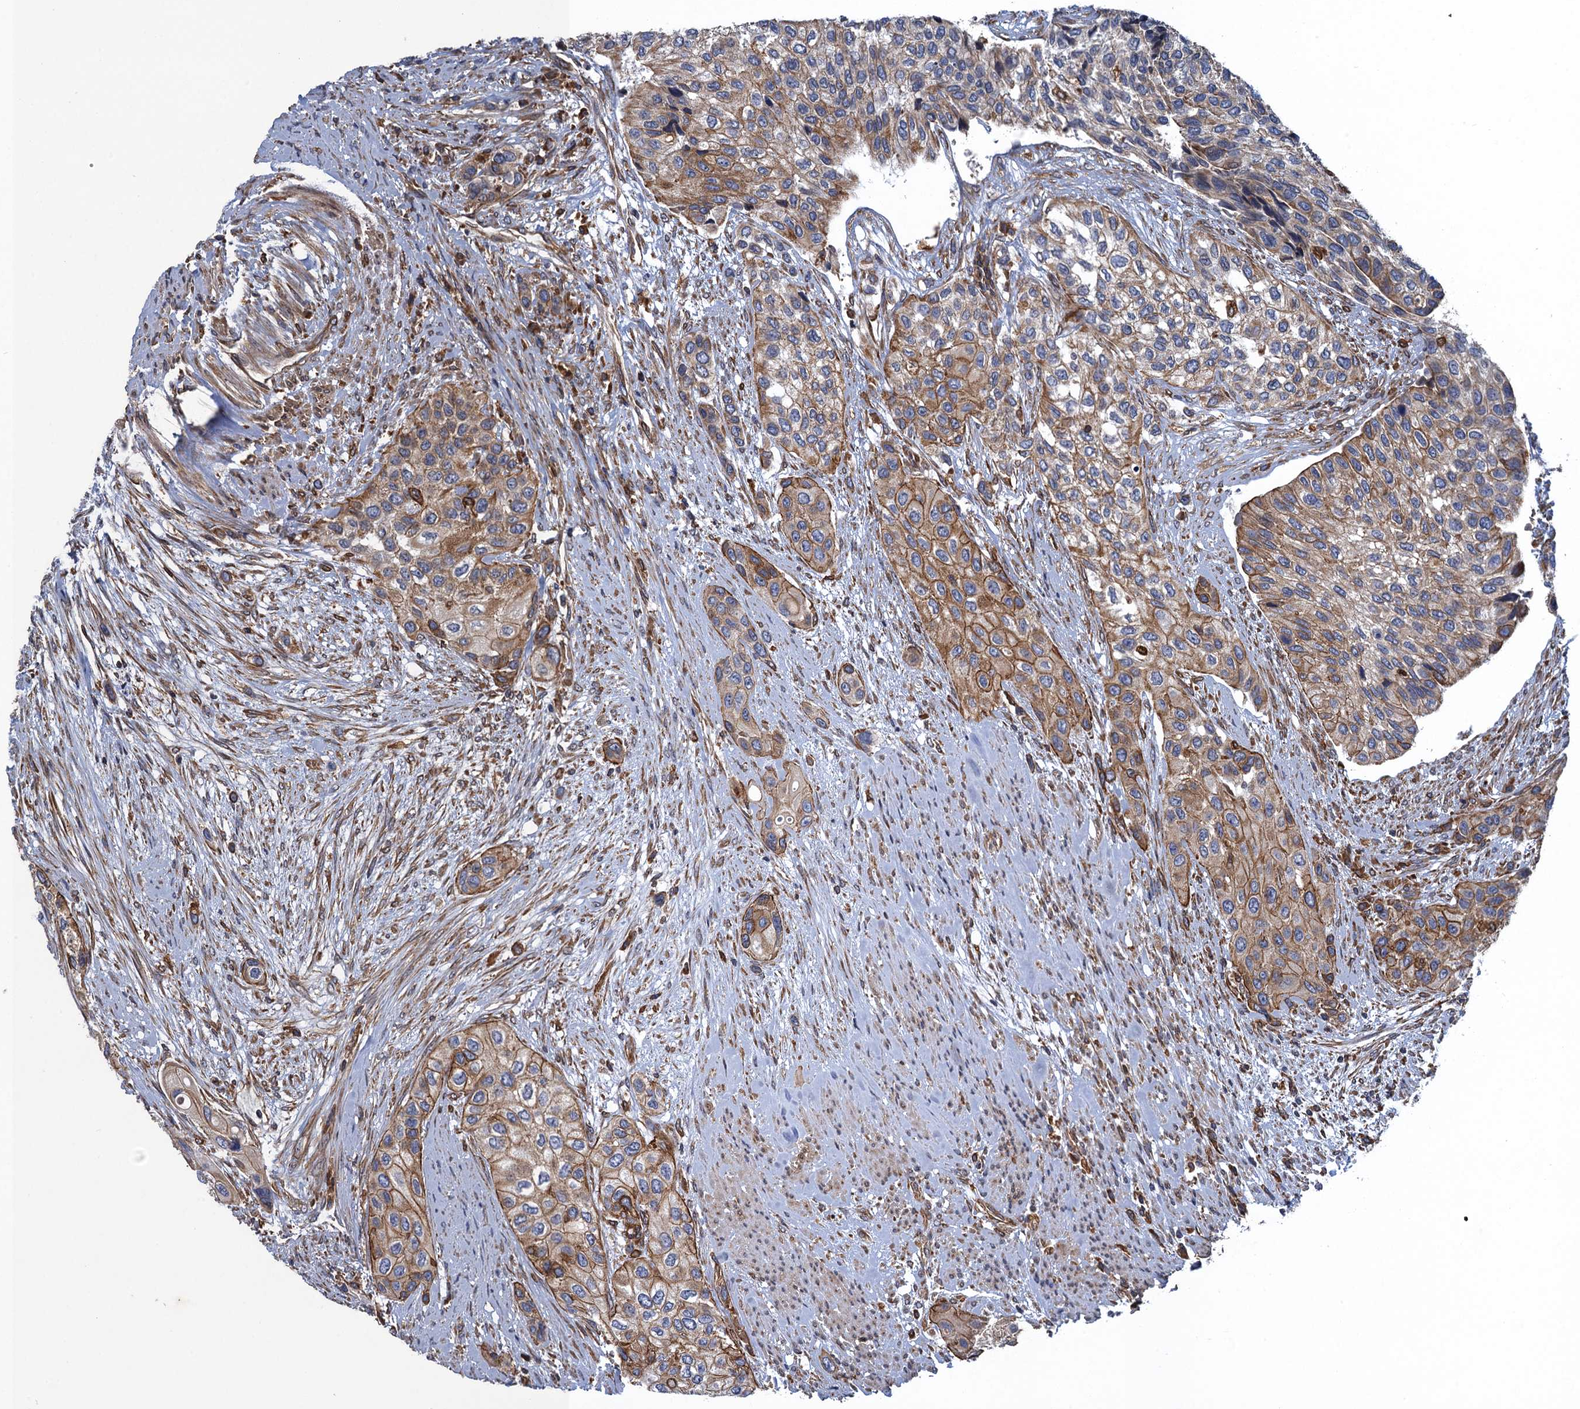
{"staining": {"intensity": "moderate", "quantity": ">75%", "location": "cytoplasmic/membranous"}, "tissue": "urothelial cancer", "cell_type": "Tumor cells", "image_type": "cancer", "snomed": [{"axis": "morphology", "description": "Normal tissue, NOS"}, {"axis": "morphology", "description": "Urothelial carcinoma, High grade"}, {"axis": "topography", "description": "Vascular tissue"}, {"axis": "topography", "description": "Urinary bladder"}], "caption": "Urothelial cancer was stained to show a protein in brown. There is medium levels of moderate cytoplasmic/membranous staining in approximately >75% of tumor cells. (brown staining indicates protein expression, while blue staining denotes nuclei).", "gene": "ARMC5", "patient": {"sex": "female", "age": 56}}